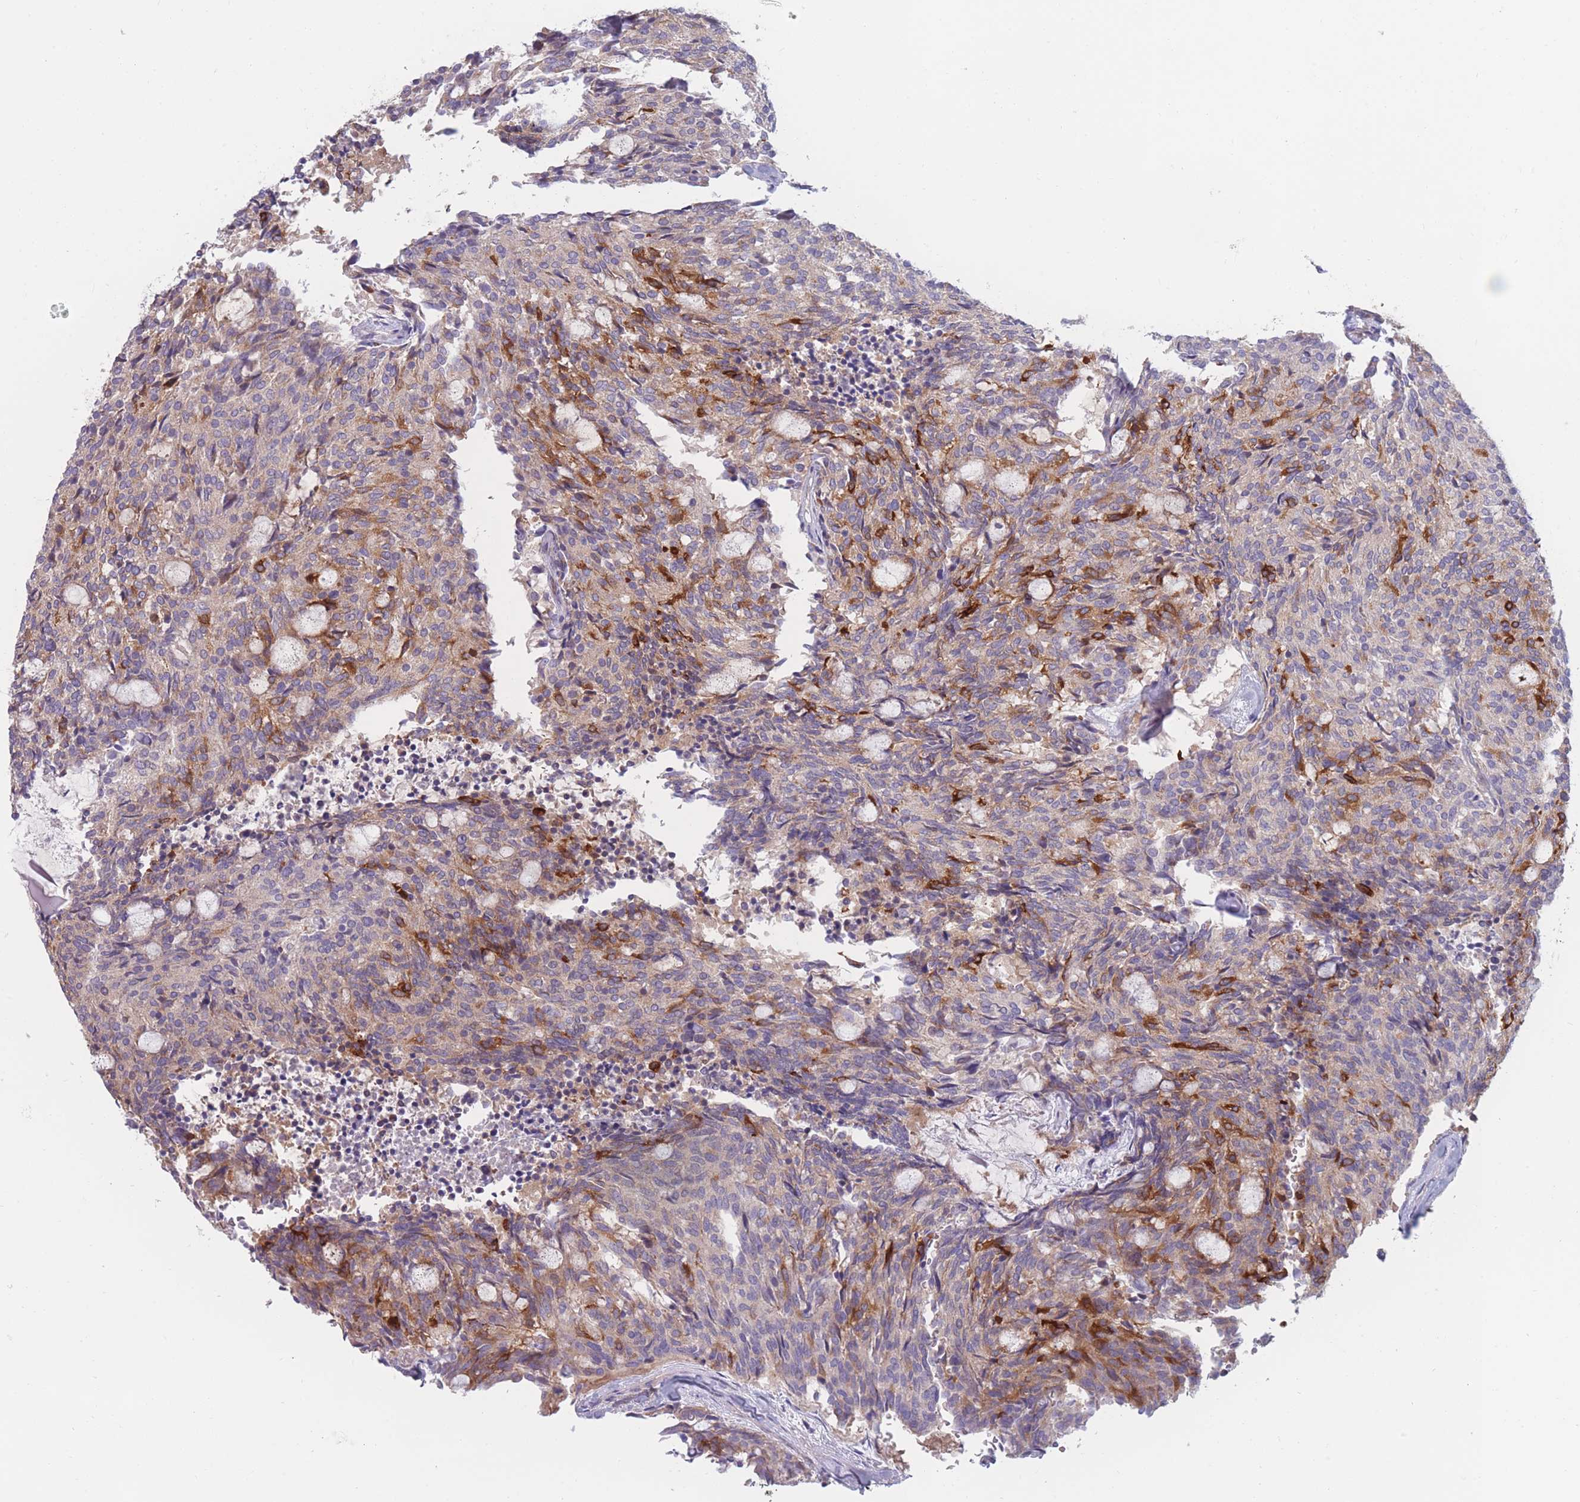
{"staining": {"intensity": "moderate", "quantity": "25%-75%", "location": "cytoplasmic/membranous"}, "tissue": "carcinoid", "cell_type": "Tumor cells", "image_type": "cancer", "snomed": [{"axis": "morphology", "description": "Carcinoid, malignant, NOS"}, {"axis": "topography", "description": "Pancreas"}], "caption": "Immunohistochemical staining of malignant carcinoid reveals medium levels of moderate cytoplasmic/membranous positivity in about 25%-75% of tumor cells. The protein of interest is stained brown, and the nuclei are stained in blue (DAB (3,3'-diaminobenzidine) IHC with brightfield microscopy, high magnification).", "gene": "PDE4A", "patient": {"sex": "female", "age": 54}}